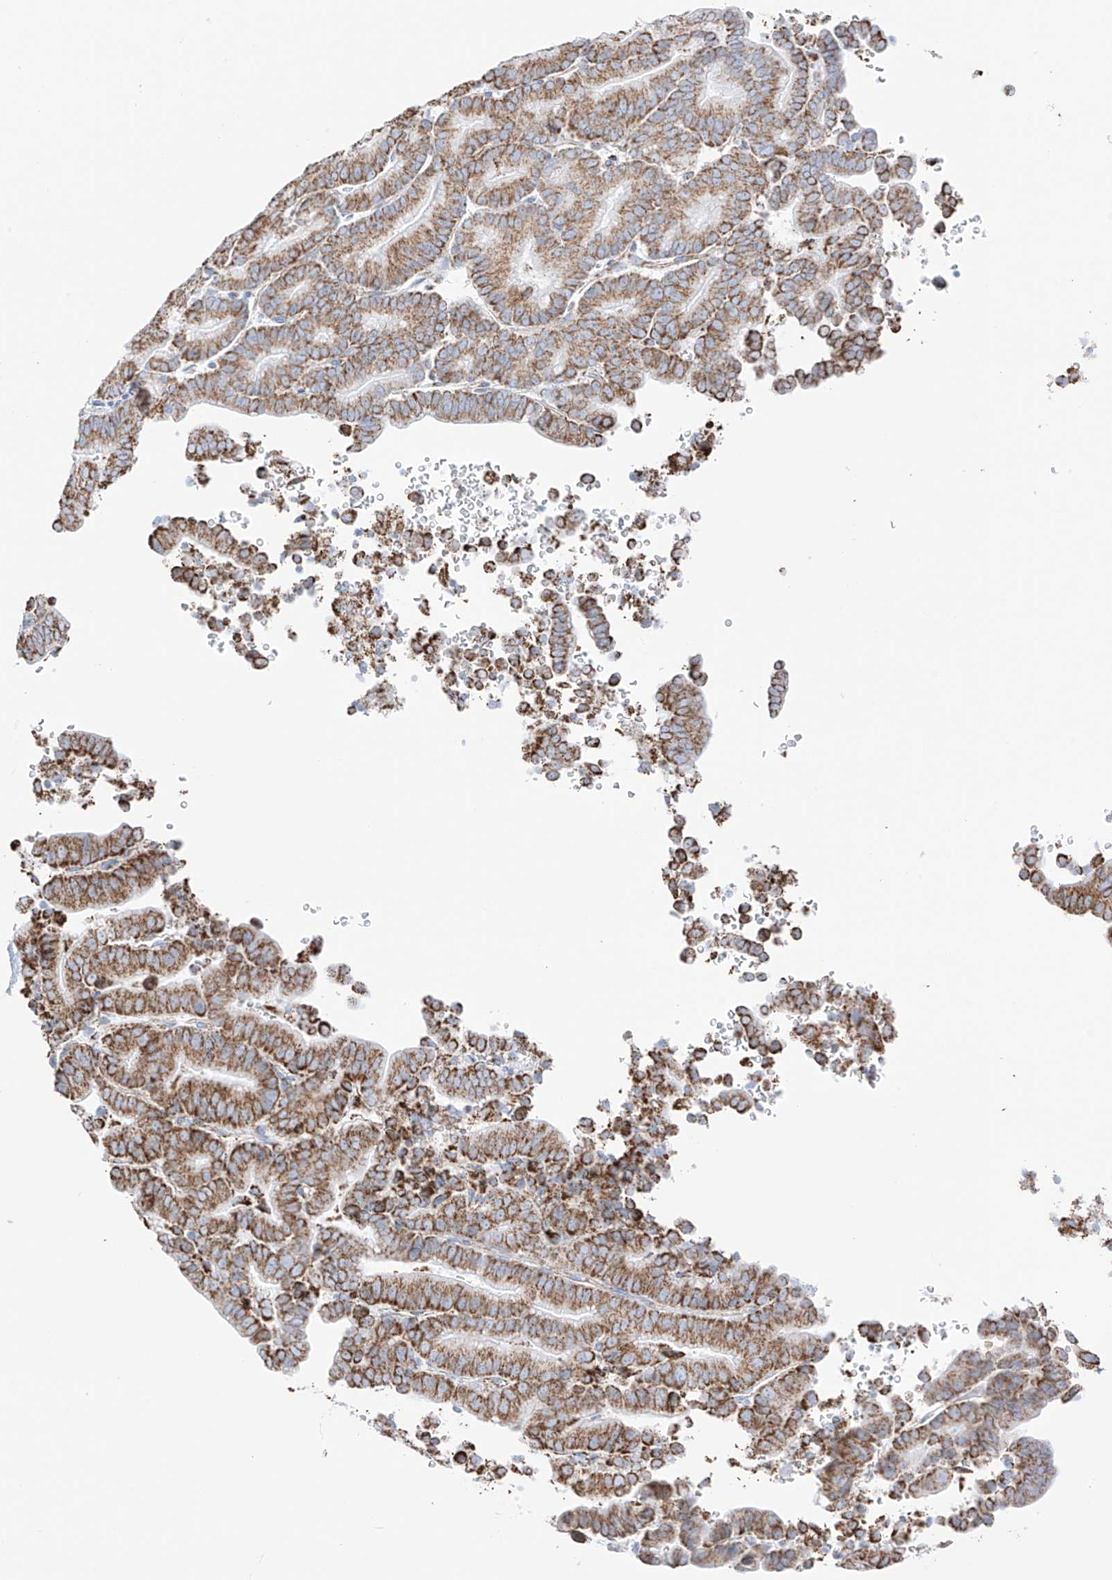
{"staining": {"intensity": "moderate", "quantity": ">75%", "location": "cytoplasmic/membranous"}, "tissue": "liver cancer", "cell_type": "Tumor cells", "image_type": "cancer", "snomed": [{"axis": "morphology", "description": "Cholangiocarcinoma"}, {"axis": "topography", "description": "Liver"}], "caption": "Immunohistochemical staining of human liver cancer (cholangiocarcinoma) shows medium levels of moderate cytoplasmic/membranous expression in approximately >75% of tumor cells.", "gene": "XKR3", "patient": {"sex": "female", "age": 75}}